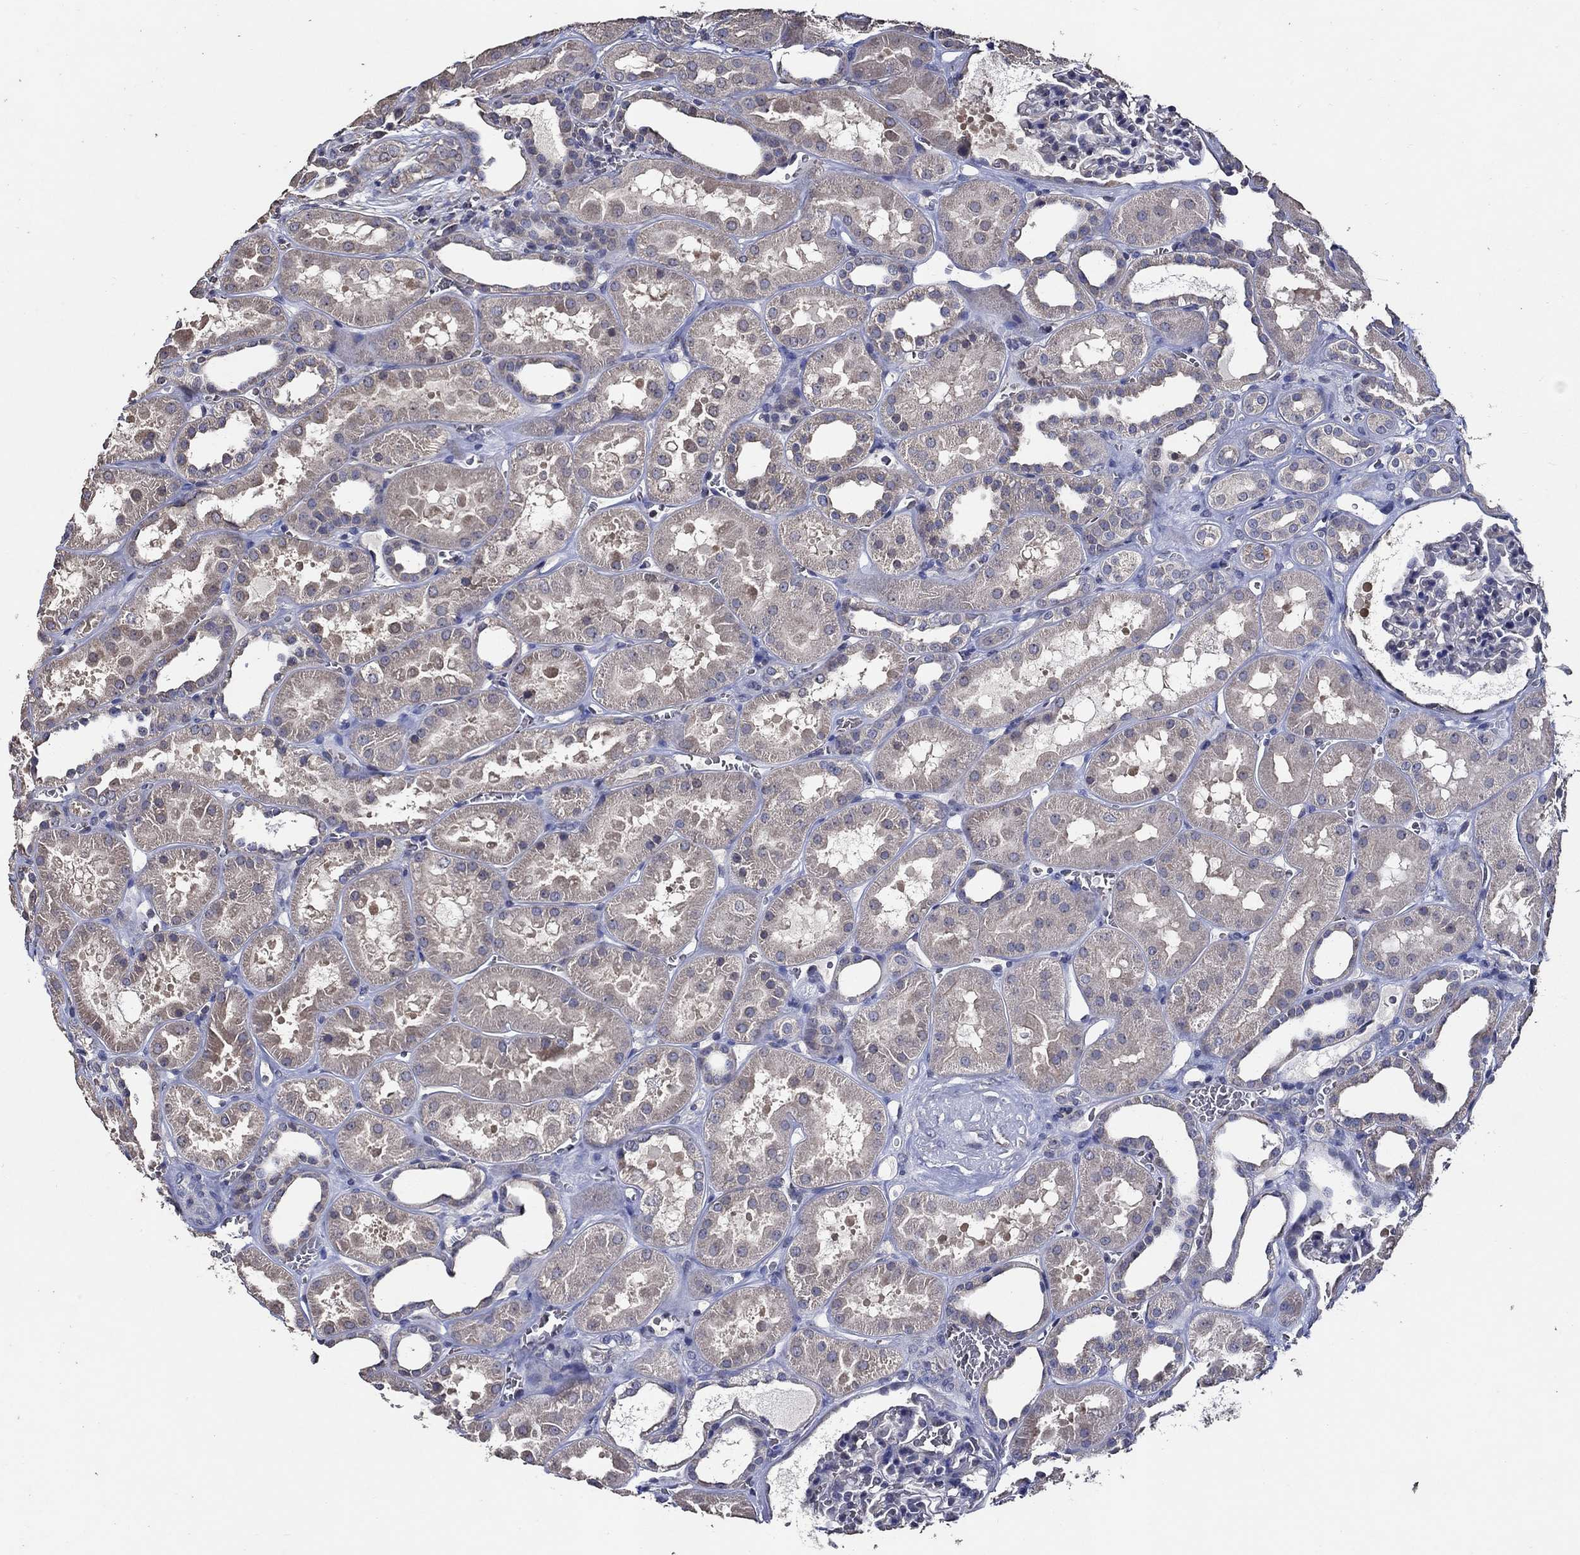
{"staining": {"intensity": "negative", "quantity": "none", "location": "none"}, "tissue": "kidney", "cell_type": "Cells in glomeruli", "image_type": "normal", "snomed": [{"axis": "morphology", "description": "Normal tissue, NOS"}, {"axis": "topography", "description": "Kidney"}], "caption": "IHC histopathology image of unremarkable kidney stained for a protein (brown), which demonstrates no expression in cells in glomeruli. The staining is performed using DAB brown chromogen with nuclei counter-stained in using hematoxylin.", "gene": "HAP1", "patient": {"sex": "female", "age": 41}}